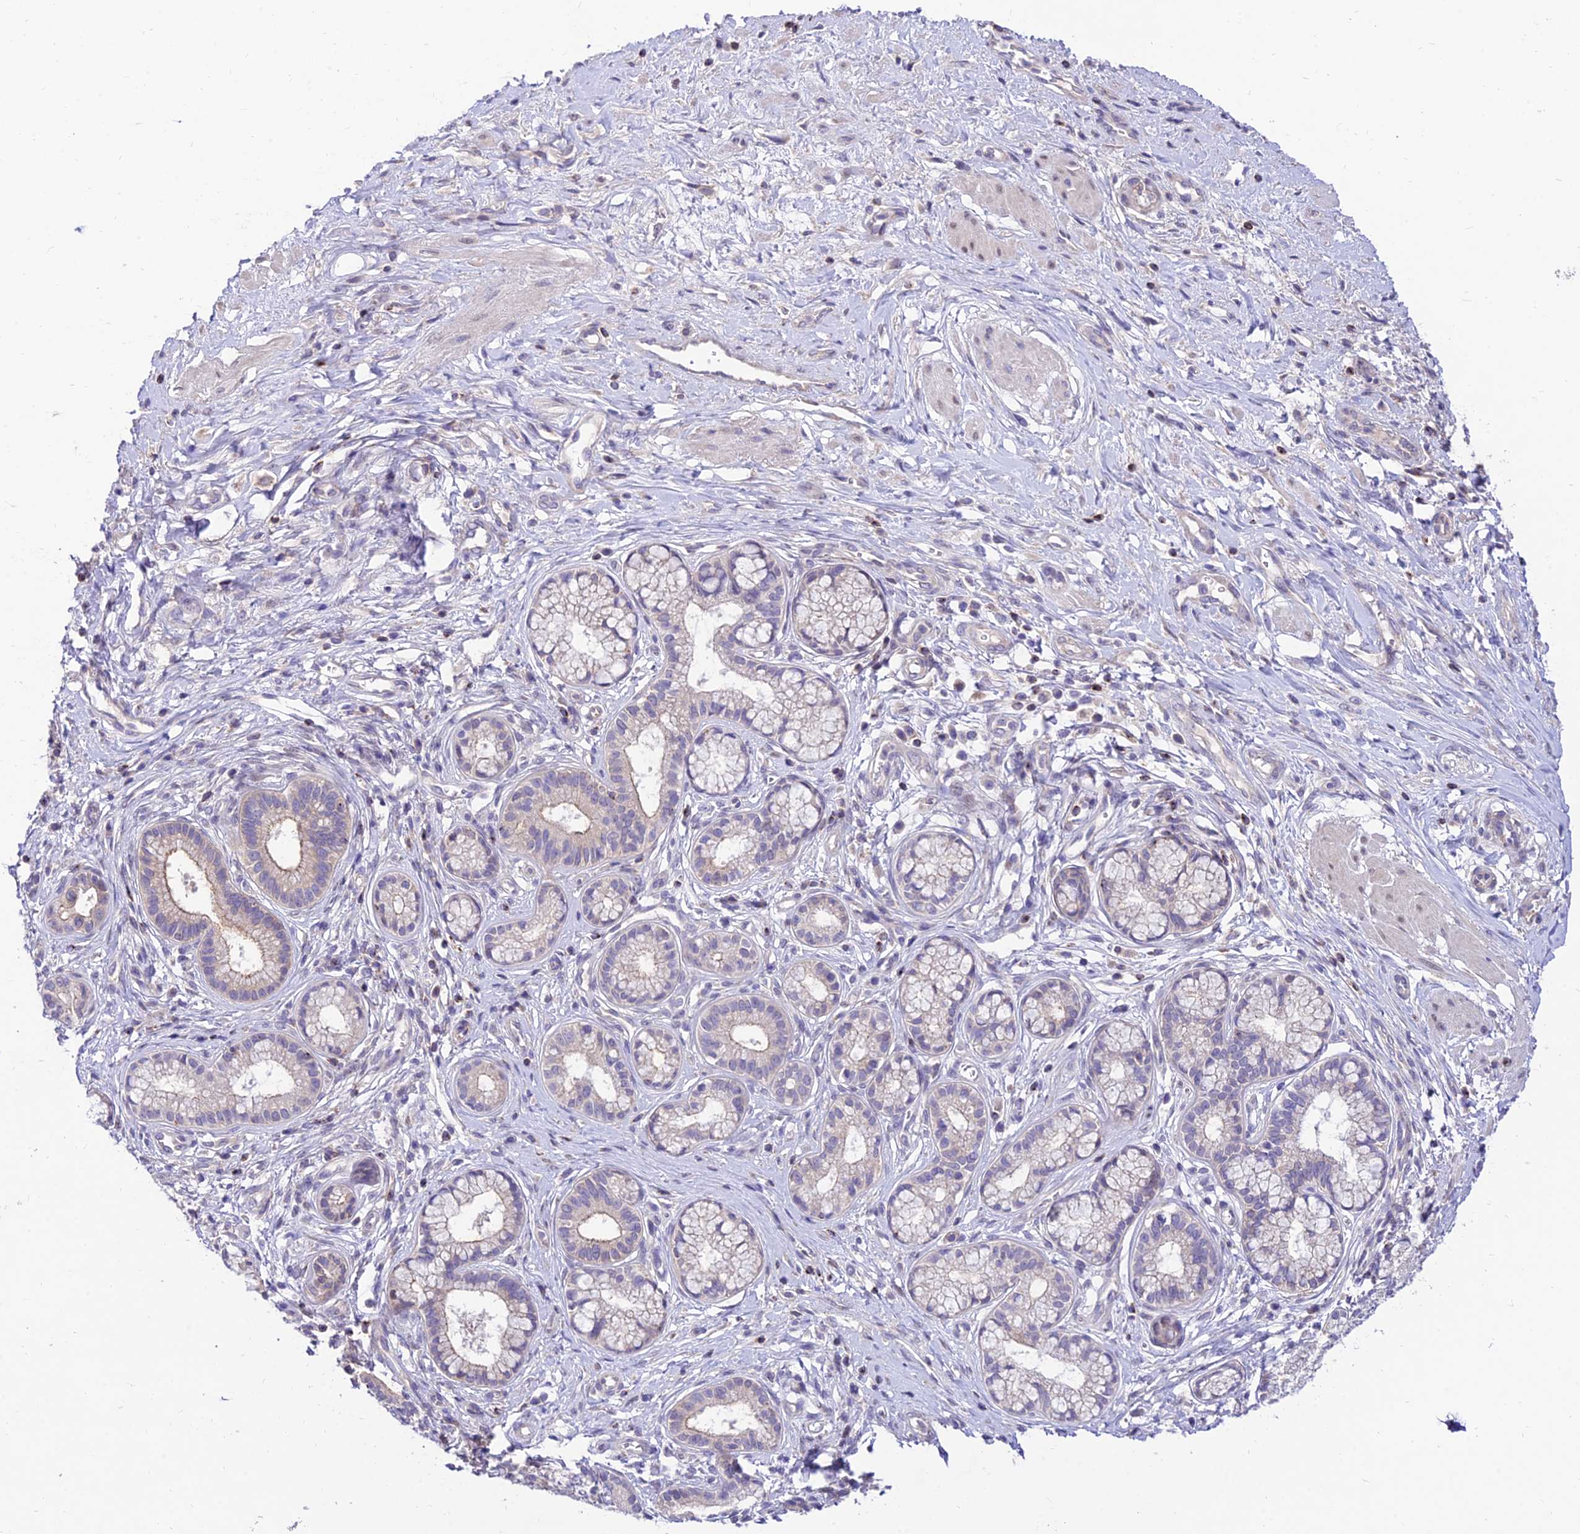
{"staining": {"intensity": "moderate", "quantity": "25%-75%", "location": "cytoplasmic/membranous"}, "tissue": "pancreatic cancer", "cell_type": "Tumor cells", "image_type": "cancer", "snomed": [{"axis": "morphology", "description": "Adenocarcinoma, NOS"}, {"axis": "topography", "description": "Pancreas"}], "caption": "High-magnification brightfield microscopy of pancreatic cancer stained with DAB (3,3'-diaminobenzidine) (brown) and counterstained with hematoxylin (blue). tumor cells exhibit moderate cytoplasmic/membranous expression is seen in approximately25%-75% of cells. Immunohistochemistry stains the protein of interest in brown and the nuclei are stained blue.", "gene": "C6orf132", "patient": {"sex": "male", "age": 72}}